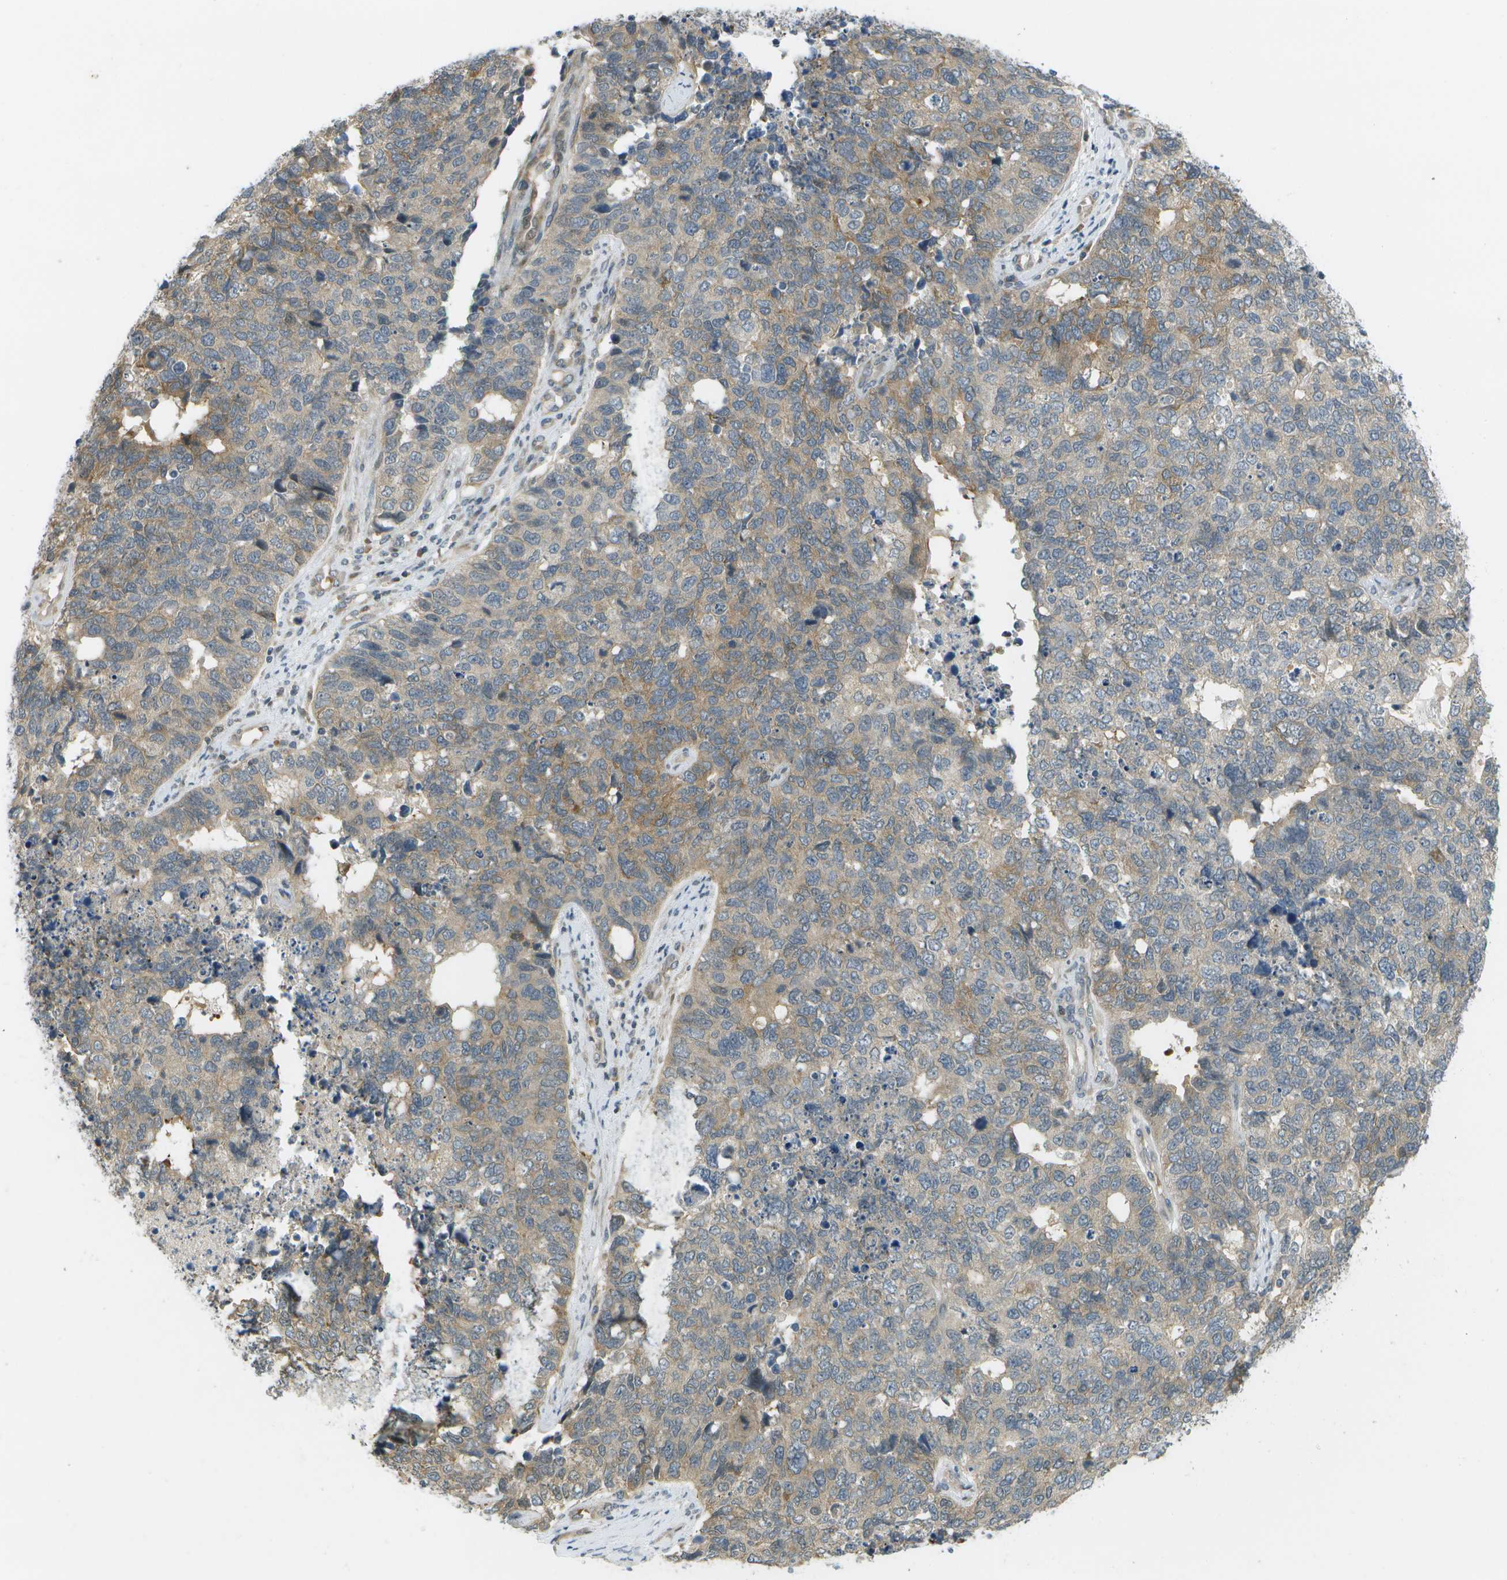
{"staining": {"intensity": "weak", "quantity": "25%-75%", "location": "cytoplasmic/membranous"}, "tissue": "cervical cancer", "cell_type": "Tumor cells", "image_type": "cancer", "snomed": [{"axis": "morphology", "description": "Squamous cell carcinoma, NOS"}, {"axis": "topography", "description": "Cervix"}], "caption": "A histopathology image of cervical cancer (squamous cell carcinoma) stained for a protein exhibits weak cytoplasmic/membranous brown staining in tumor cells. (Stains: DAB in brown, nuclei in blue, Microscopy: brightfield microscopy at high magnification).", "gene": "WNK2", "patient": {"sex": "female", "age": 63}}